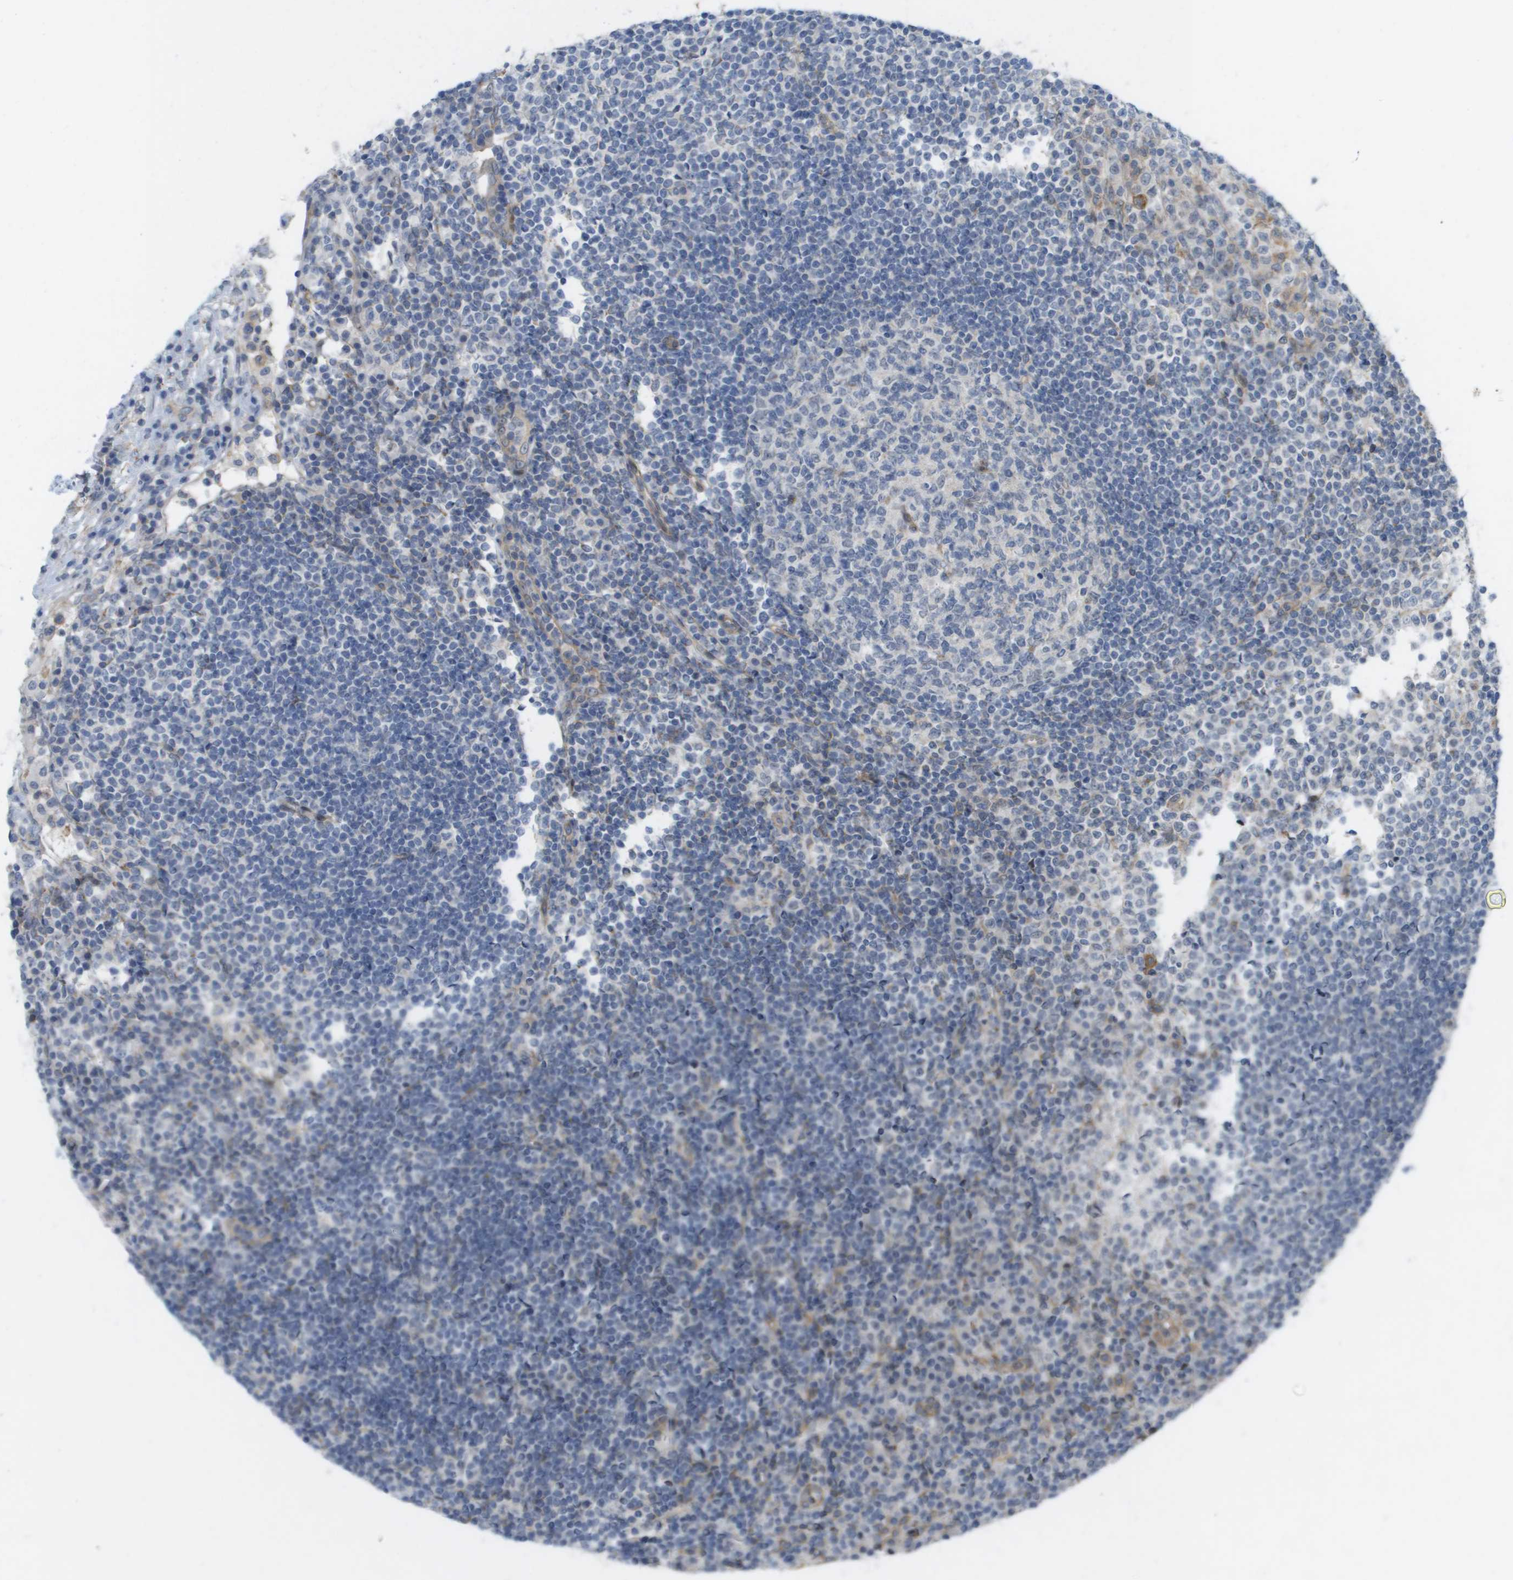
{"staining": {"intensity": "negative", "quantity": "none", "location": "none"}, "tissue": "lymph node", "cell_type": "Germinal center cells", "image_type": "normal", "snomed": [{"axis": "morphology", "description": "Normal tissue, NOS"}, {"axis": "topography", "description": "Lymph node"}], "caption": "Photomicrograph shows no significant protein positivity in germinal center cells of benign lymph node. The staining was performed using DAB (3,3'-diaminobenzidine) to visualize the protein expression in brown, while the nuclei were stained in blue with hematoxylin (Magnification: 20x).", "gene": "MTARC2", "patient": {"sex": "female", "age": 53}}